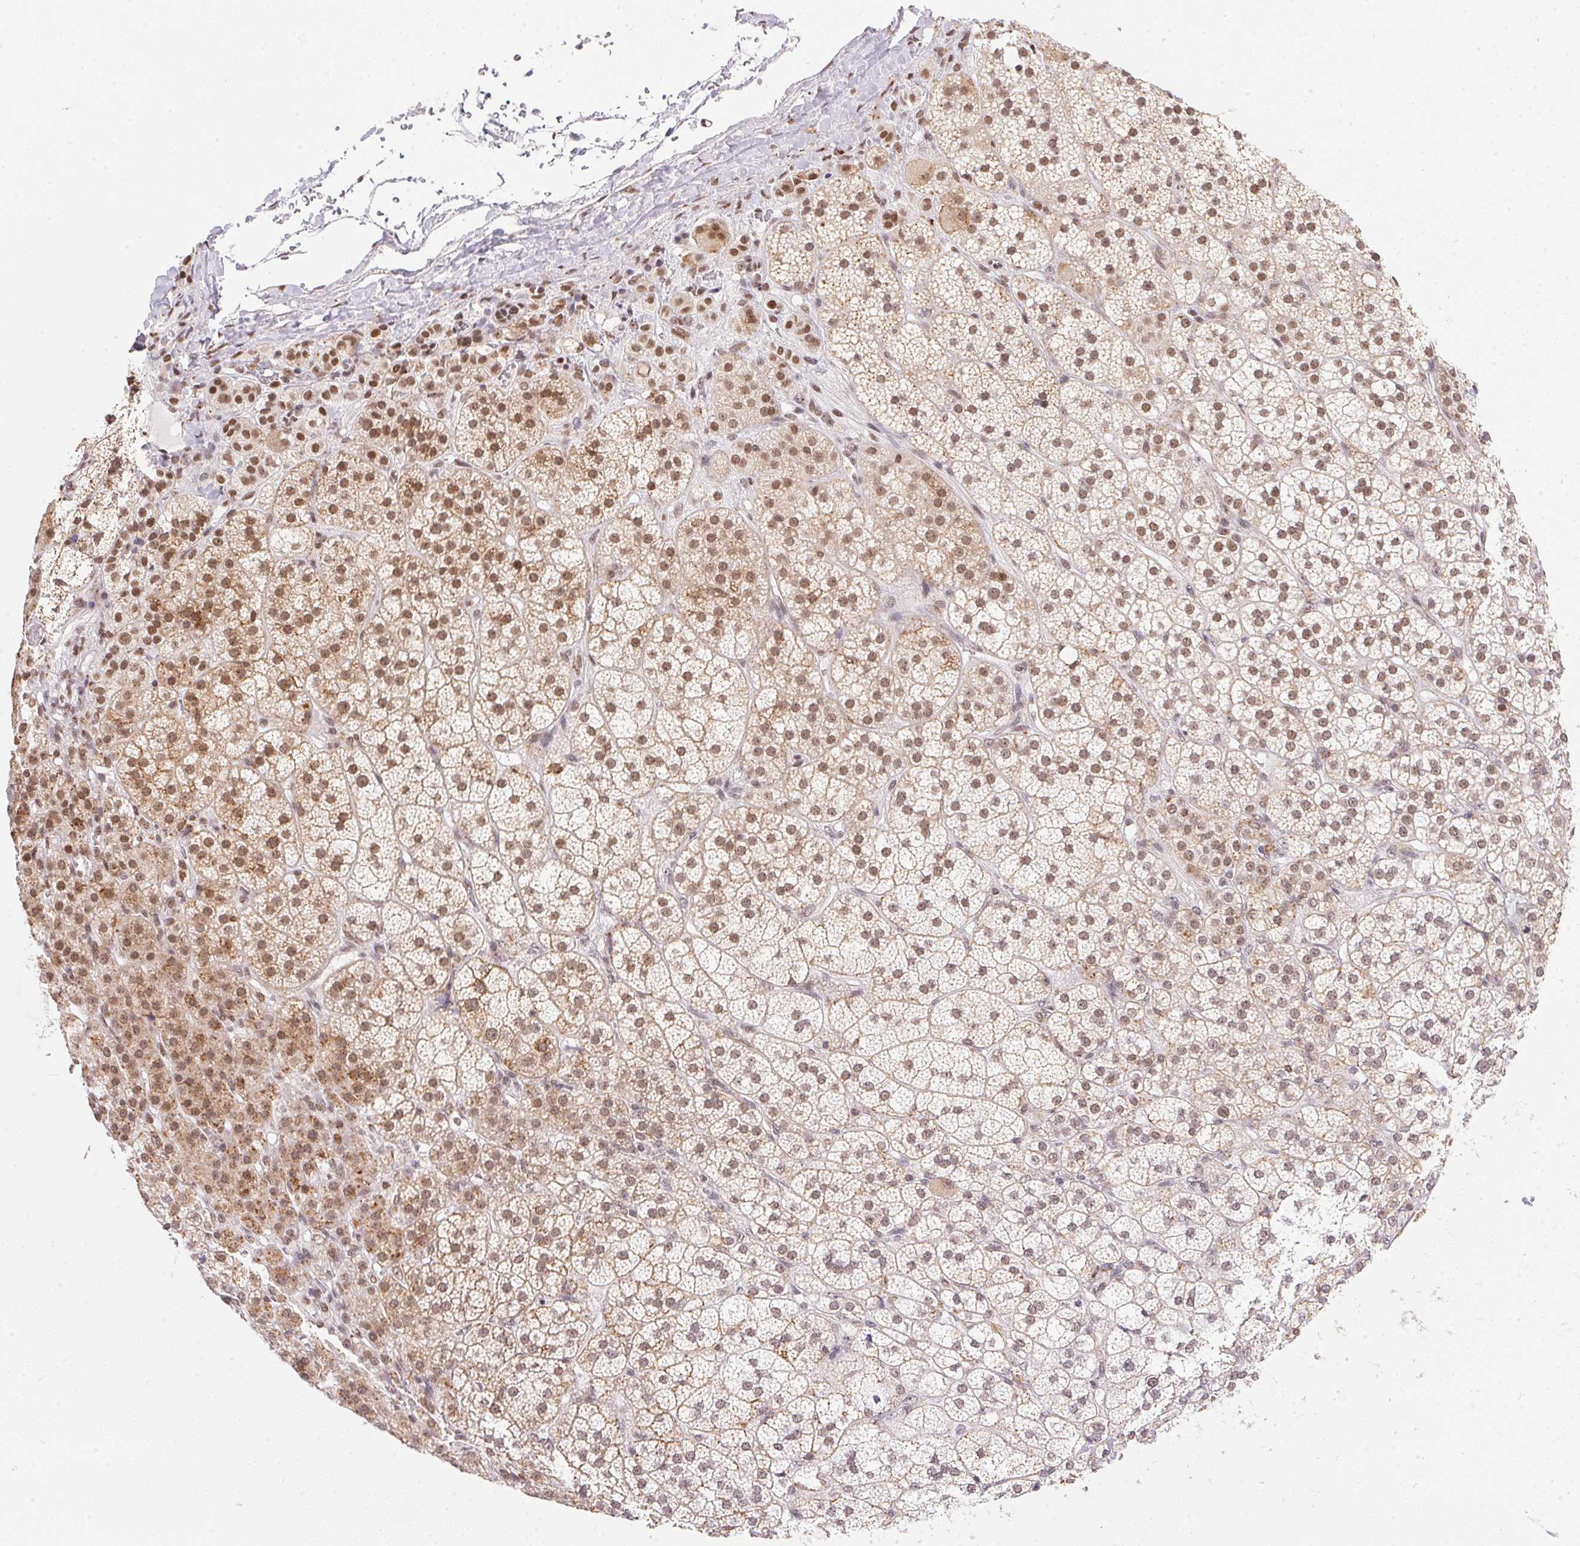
{"staining": {"intensity": "moderate", "quantity": ">75%", "location": "cytoplasmic/membranous,nuclear"}, "tissue": "adrenal gland", "cell_type": "Glandular cells", "image_type": "normal", "snomed": [{"axis": "morphology", "description": "Normal tissue, NOS"}, {"axis": "topography", "description": "Adrenal gland"}], "caption": "Adrenal gland stained with immunohistochemistry demonstrates moderate cytoplasmic/membranous,nuclear staining in approximately >75% of glandular cells.", "gene": "NFE2L1", "patient": {"sex": "female", "age": 60}}